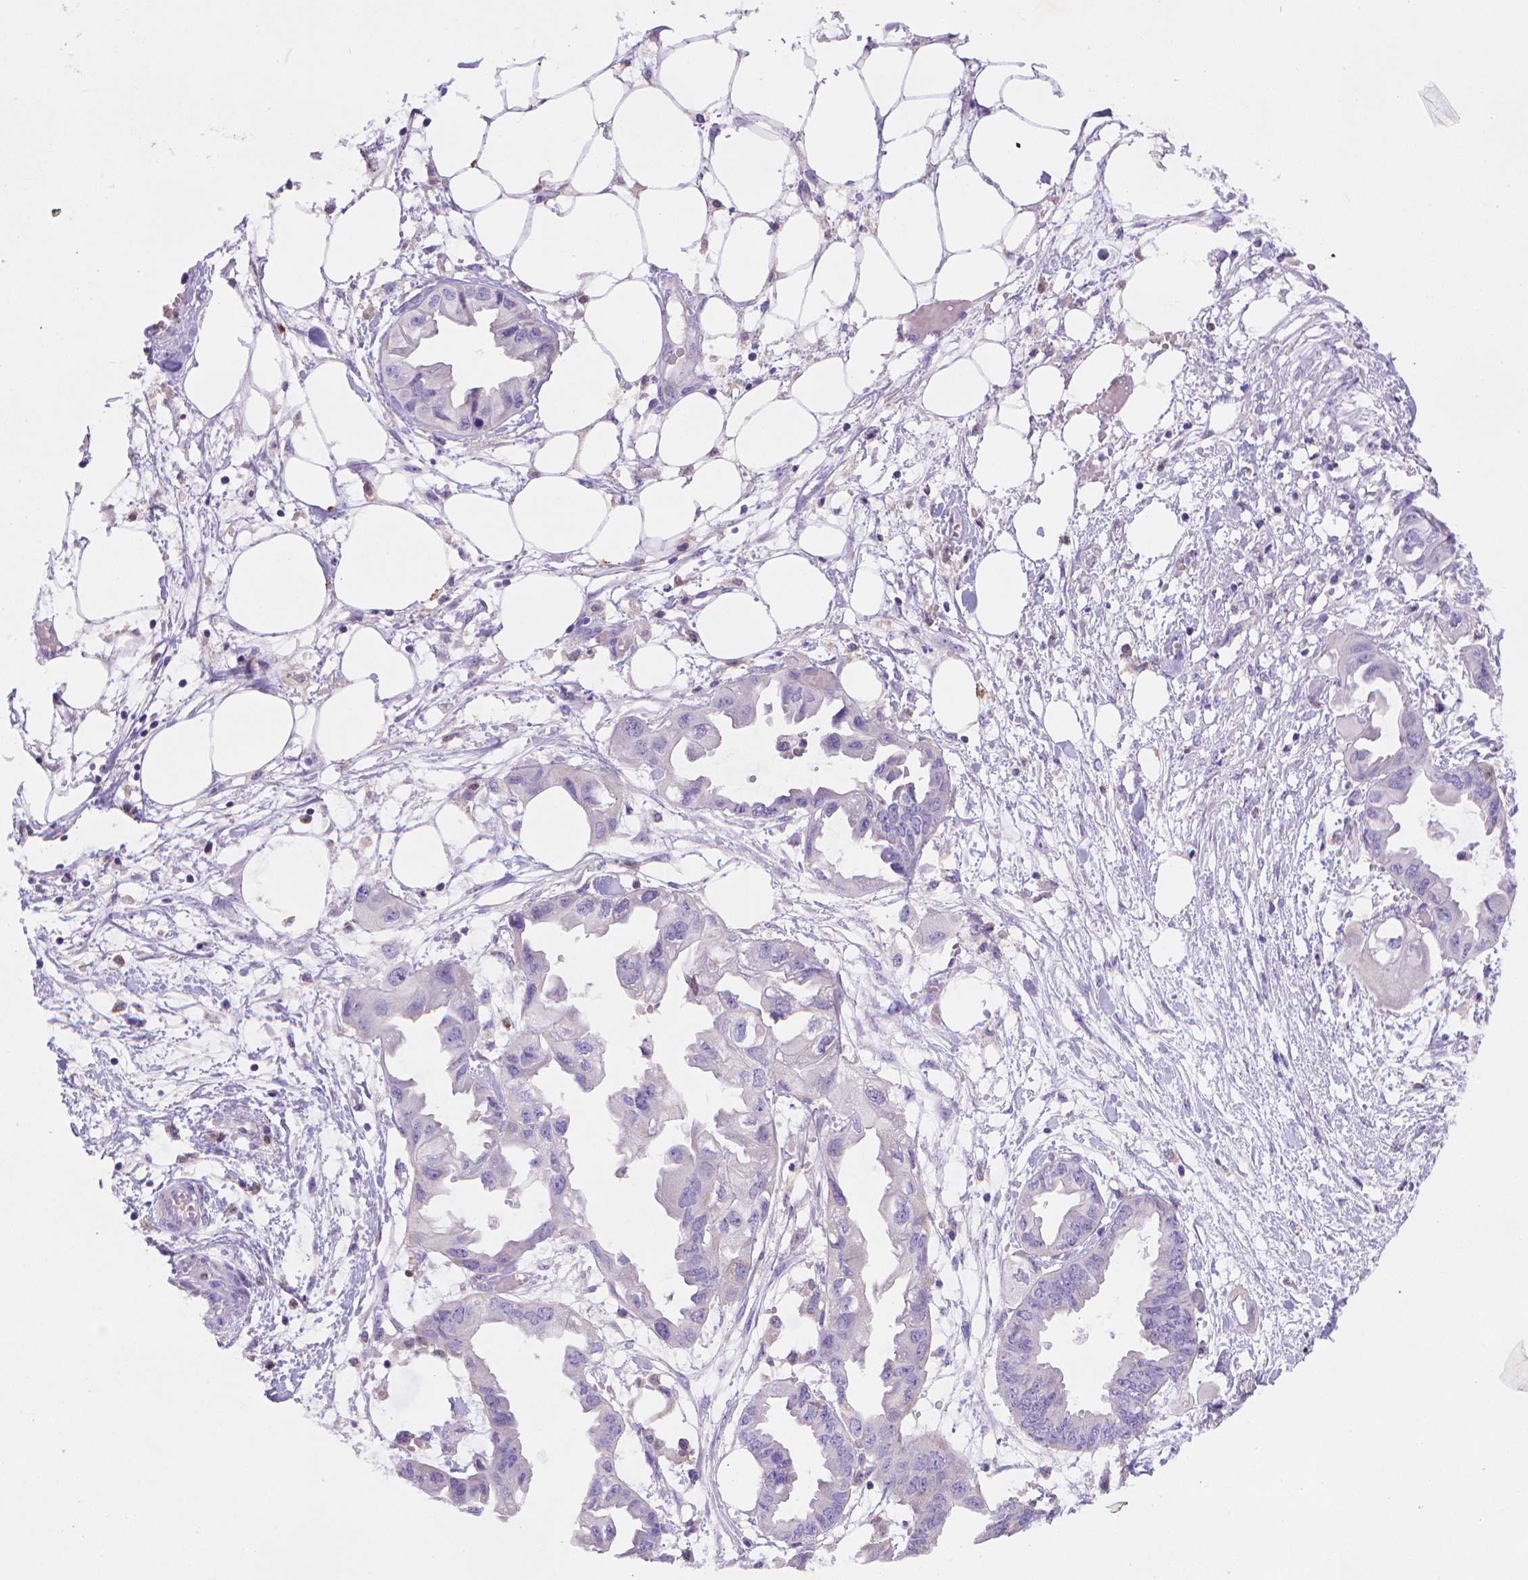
{"staining": {"intensity": "negative", "quantity": "none", "location": "none"}, "tissue": "endometrial cancer", "cell_type": "Tumor cells", "image_type": "cancer", "snomed": [{"axis": "morphology", "description": "Adenocarcinoma, NOS"}, {"axis": "morphology", "description": "Adenocarcinoma, metastatic, NOS"}, {"axis": "topography", "description": "Adipose tissue"}, {"axis": "topography", "description": "Endometrium"}], "caption": "Endometrial cancer was stained to show a protein in brown. There is no significant staining in tumor cells.", "gene": "FGD2", "patient": {"sex": "female", "age": 67}}